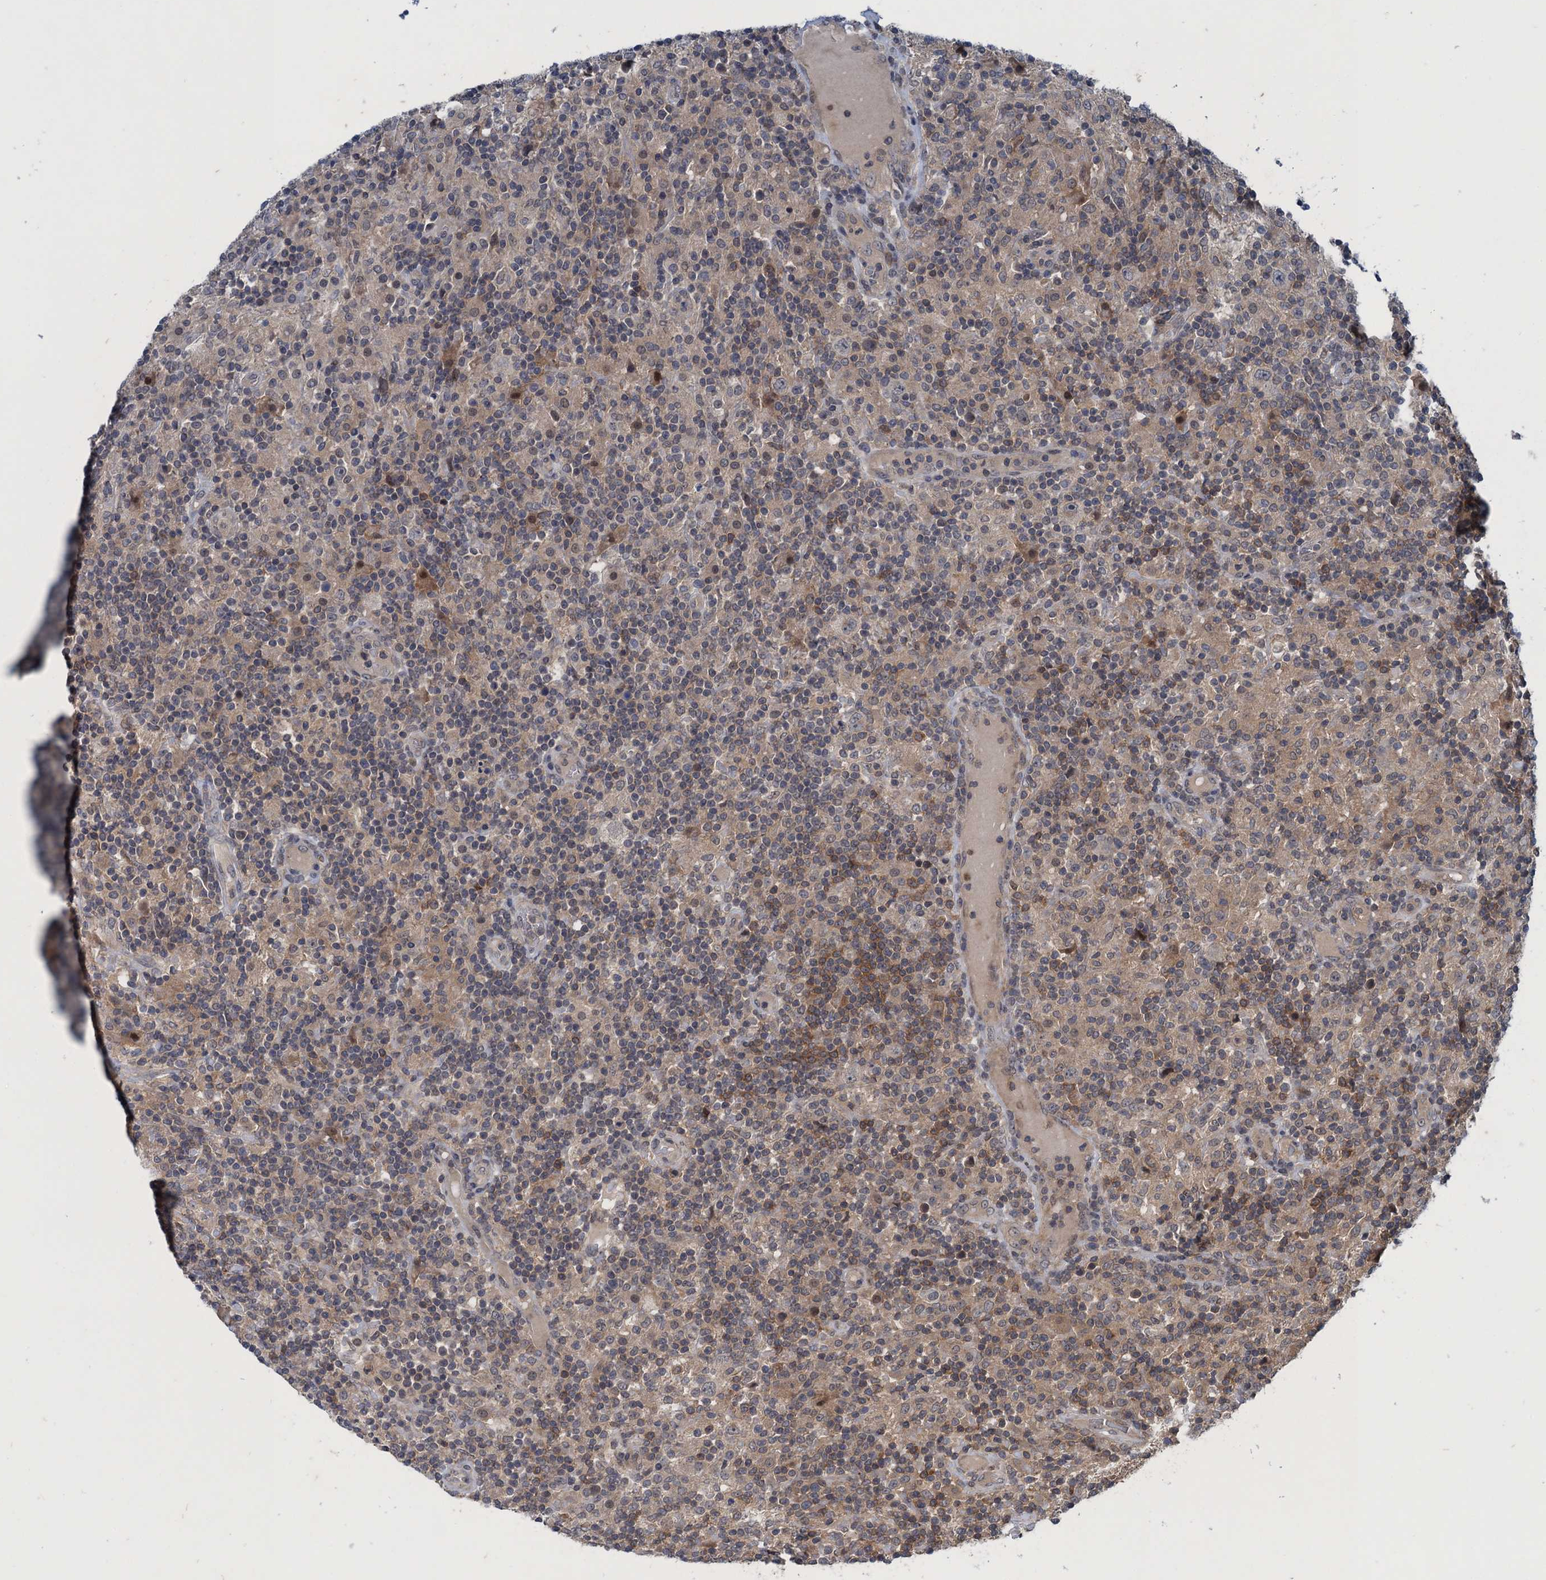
{"staining": {"intensity": "negative", "quantity": "none", "location": "none"}, "tissue": "lymphoma", "cell_type": "Tumor cells", "image_type": "cancer", "snomed": [{"axis": "morphology", "description": "Hodgkin's disease, NOS"}, {"axis": "topography", "description": "Lymph node"}], "caption": "This is an immunohistochemistry (IHC) histopathology image of human Hodgkin's disease. There is no positivity in tumor cells.", "gene": "RNF165", "patient": {"sex": "male", "age": 70}}